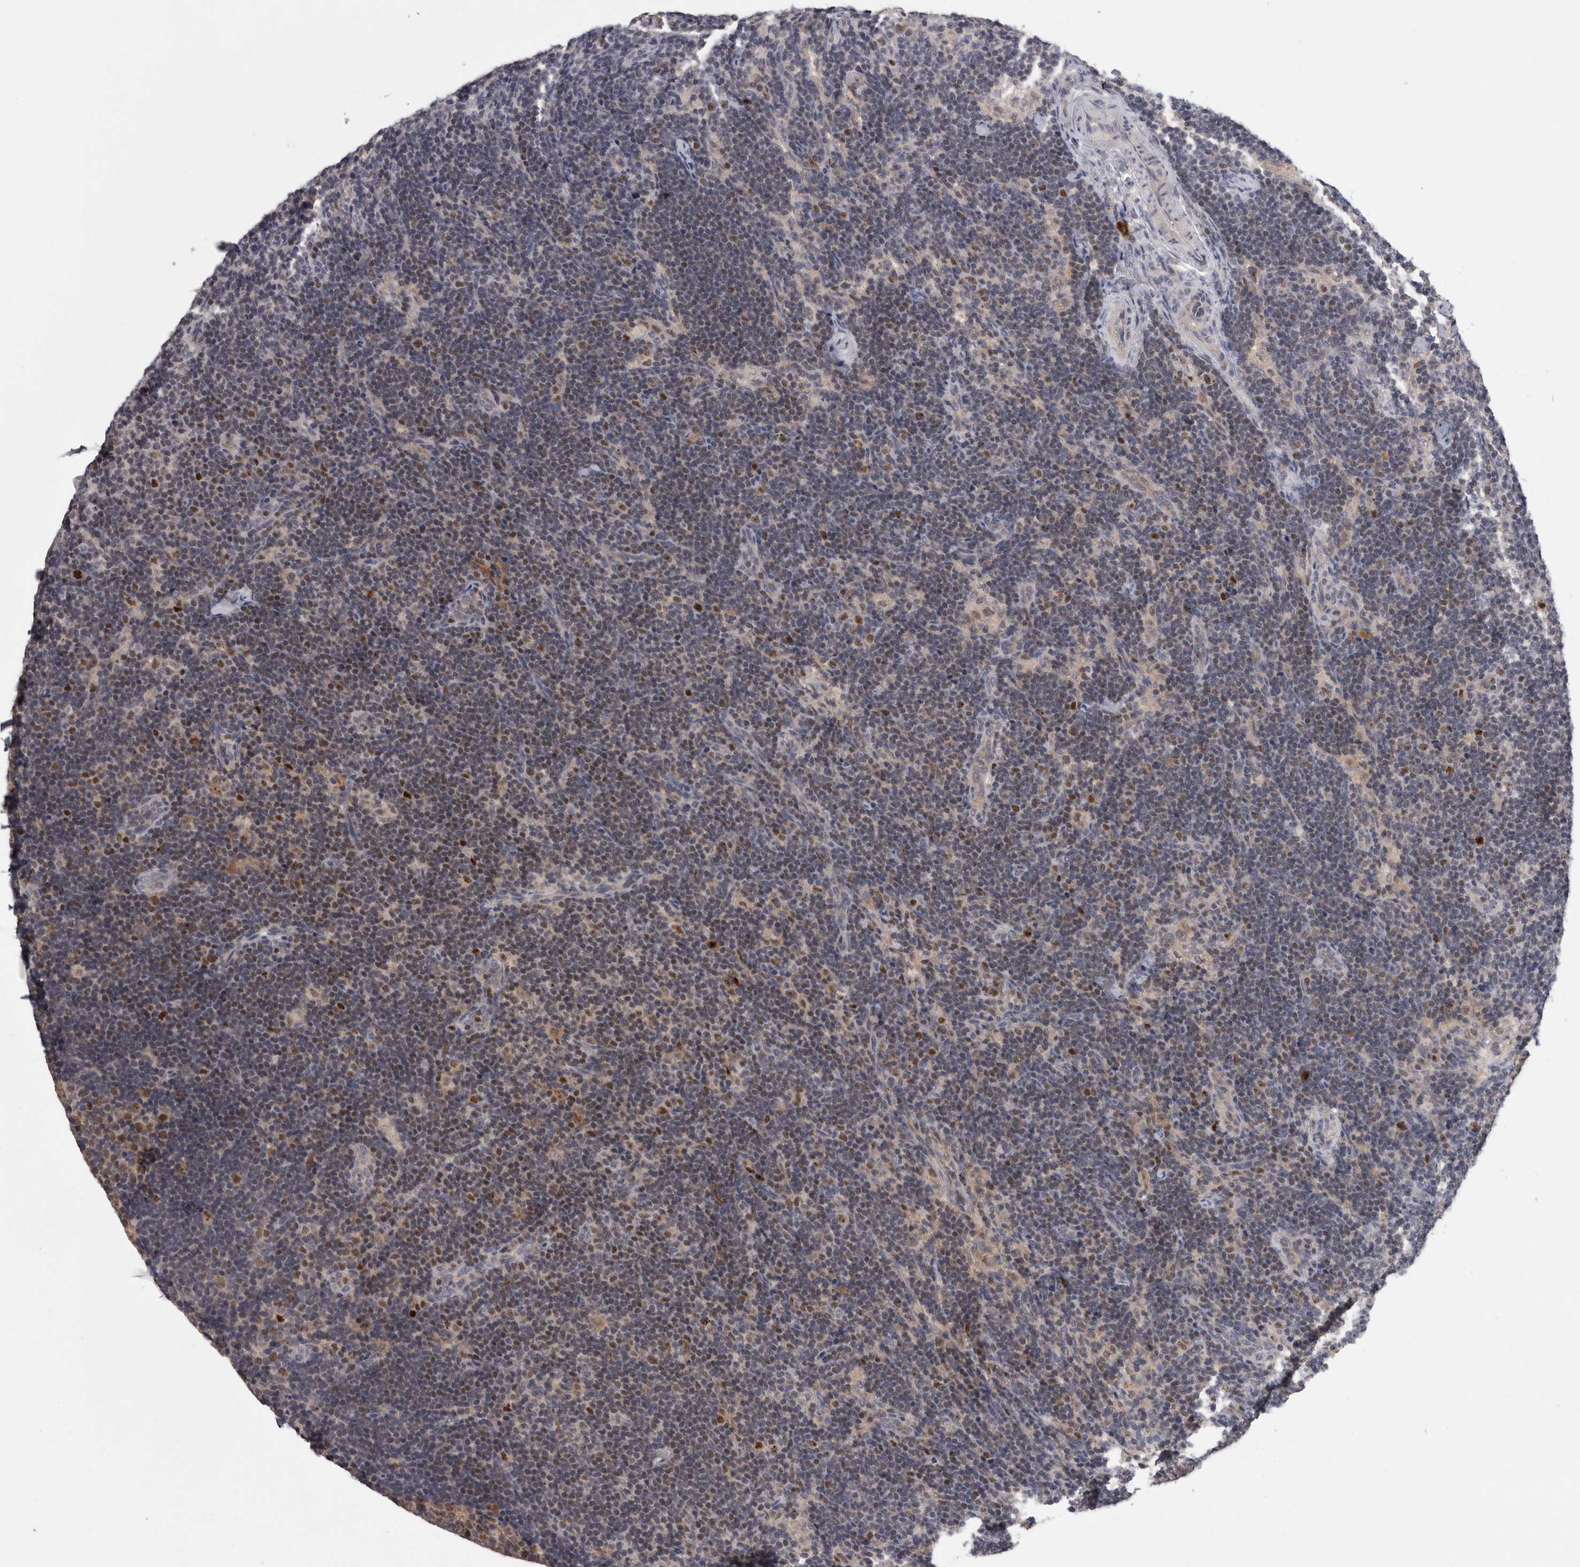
{"staining": {"intensity": "moderate", "quantity": ">75%", "location": "cytoplasmic/membranous,nuclear"}, "tissue": "lymph node", "cell_type": "Germinal center cells", "image_type": "normal", "snomed": [{"axis": "morphology", "description": "Normal tissue, NOS"}, {"axis": "topography", "description": "Lymph node"}], "caption": "The micrograph reveals staining of normal lymph node, revealing moderate cytoplasmic/membranous,nuclear protein positivity (brown color) within germinal center cells.", "gene": "PCM1", "patient": {"sex": "female", "age": 22}}